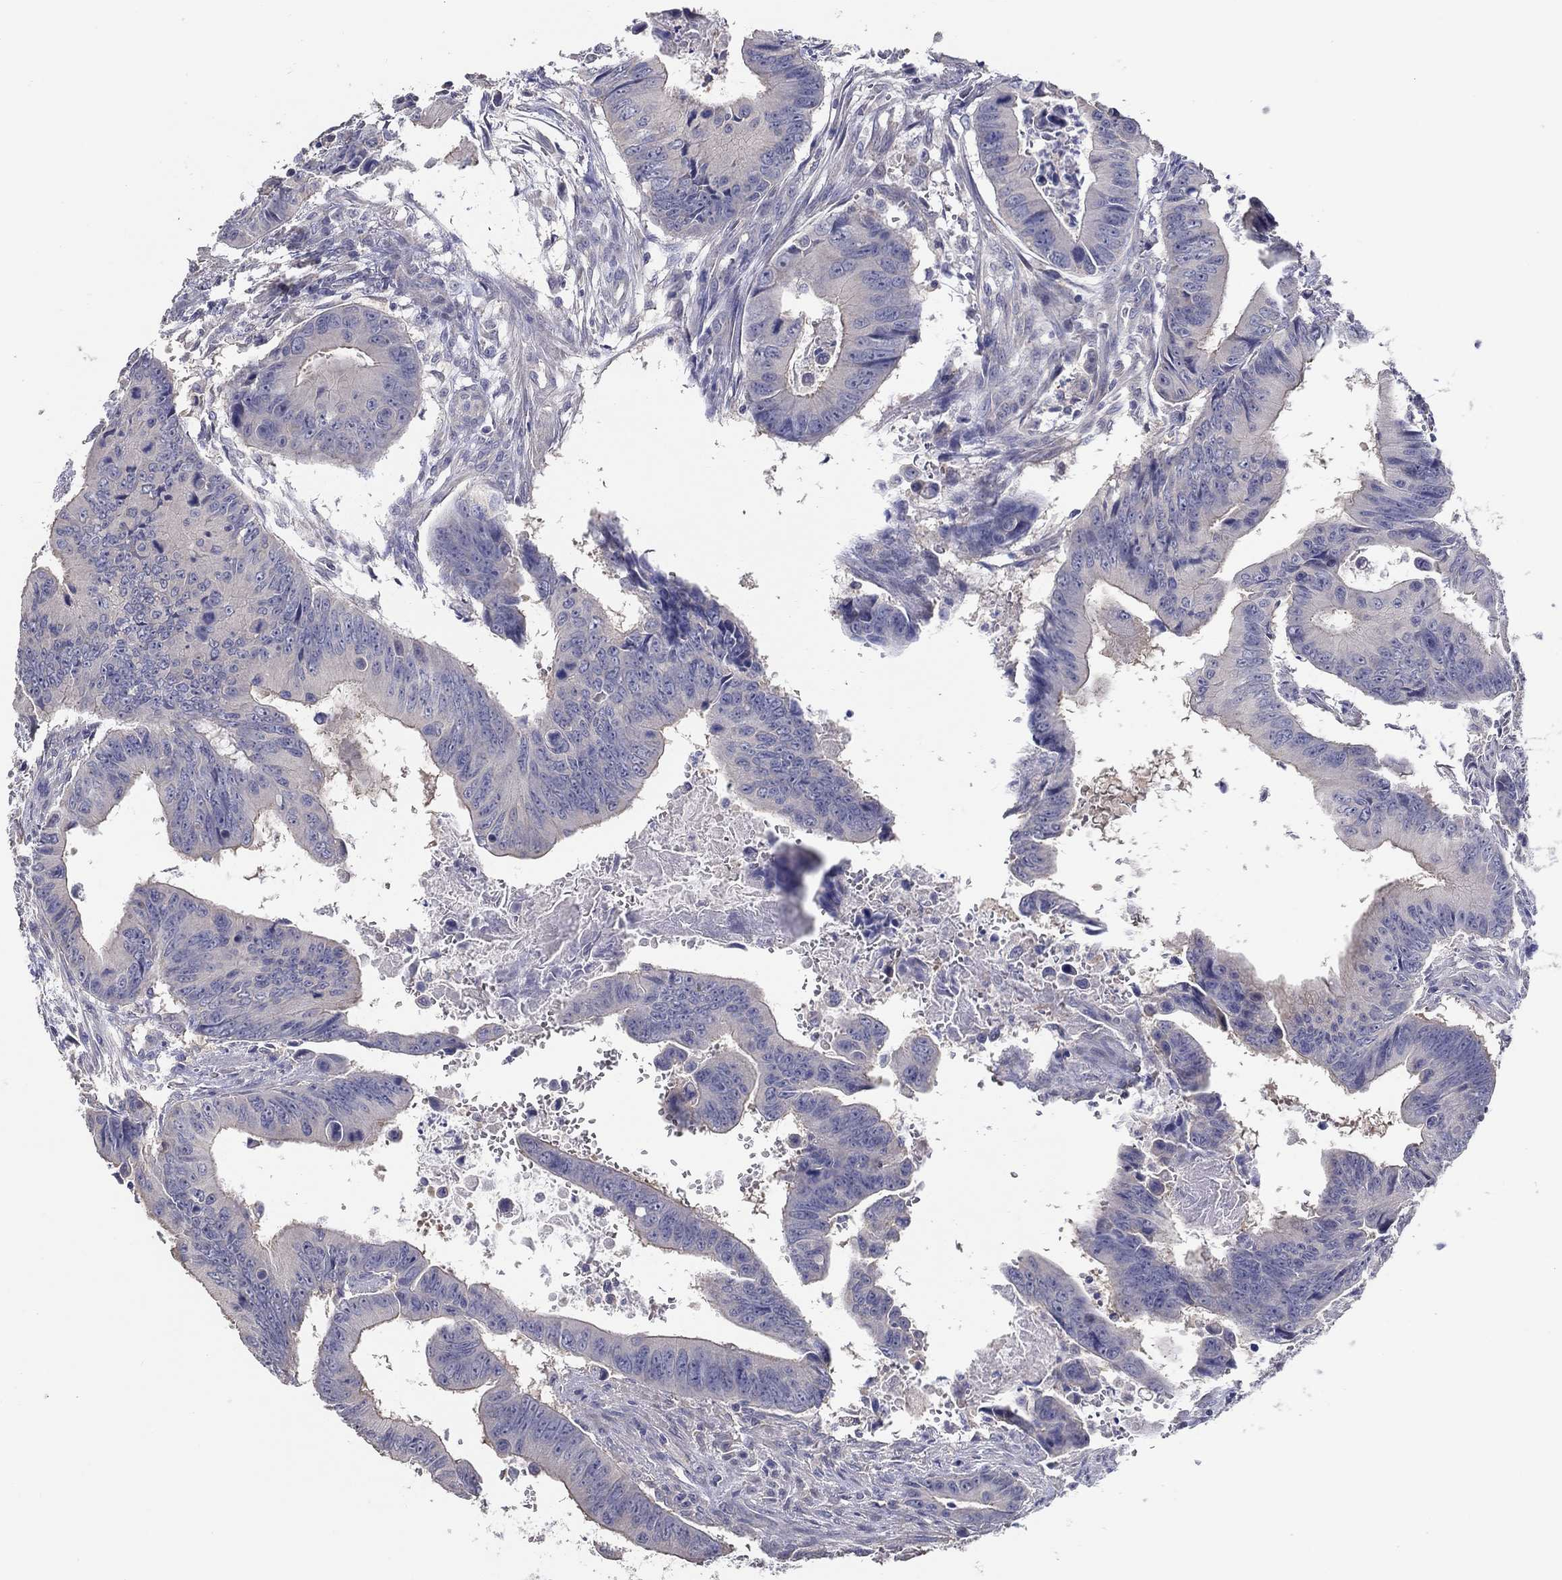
{"staining": {"intensity": "negative", "quantity": "none", "location": "none"}, "tissue": "colorectal cancer", "cell_type": "Tumor cells", "image_type": "cancer", "snomed": [{"axis": "morphology", "description": "Adenocarcinoma, NOS"}, {"axis": "topography", "description": "Colon"}], "caption": "An image of human colorectal cancer (adenocarcinoma) is negative for staining in tumor cells.", "gene": "DOCK3", "patient": {"sex": "female", "age": 87}}